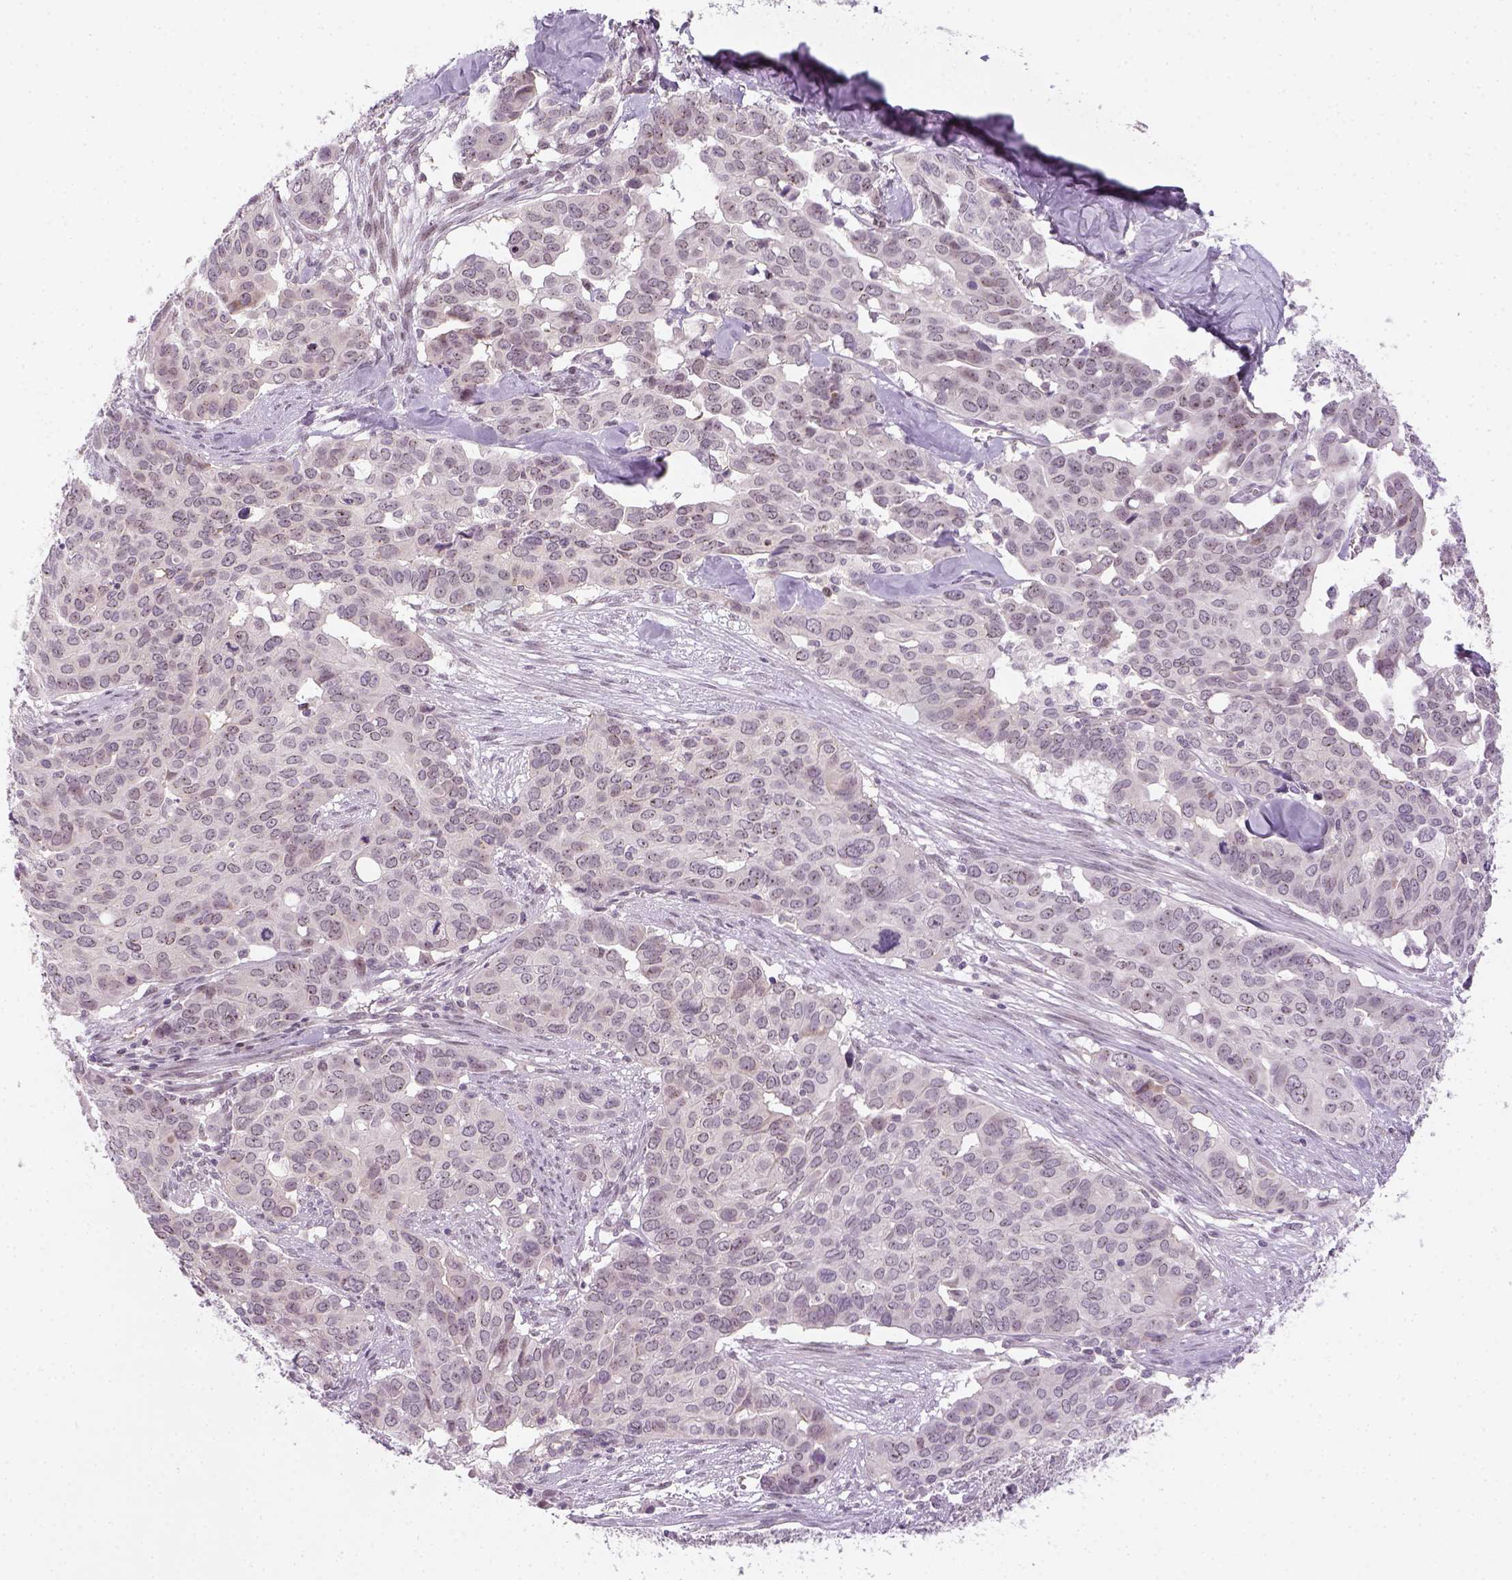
{"staining": {"intensity": "negative", "quantity": "none", "location": "none"}, "tissue": "ovarian cancer", "cell_type": "Tumor cells", "image_type": "cancer", "snomed": [{"axis": "morphology", "description": "Carcinoma, endometroid"}, {"axis": "topography", "description": "Ovary"}], "caption": "High magnification brightfield microscopy of ovarian cancer (endometroid carcinoma) stained with DAB (3,3'-diaminobenzidine) (brown) and counterstained with hematoxylin (blue): tumor cells show no significant expression.", "gene": "MAGEB3", "patient": {"sex": "female", "age": 78}}